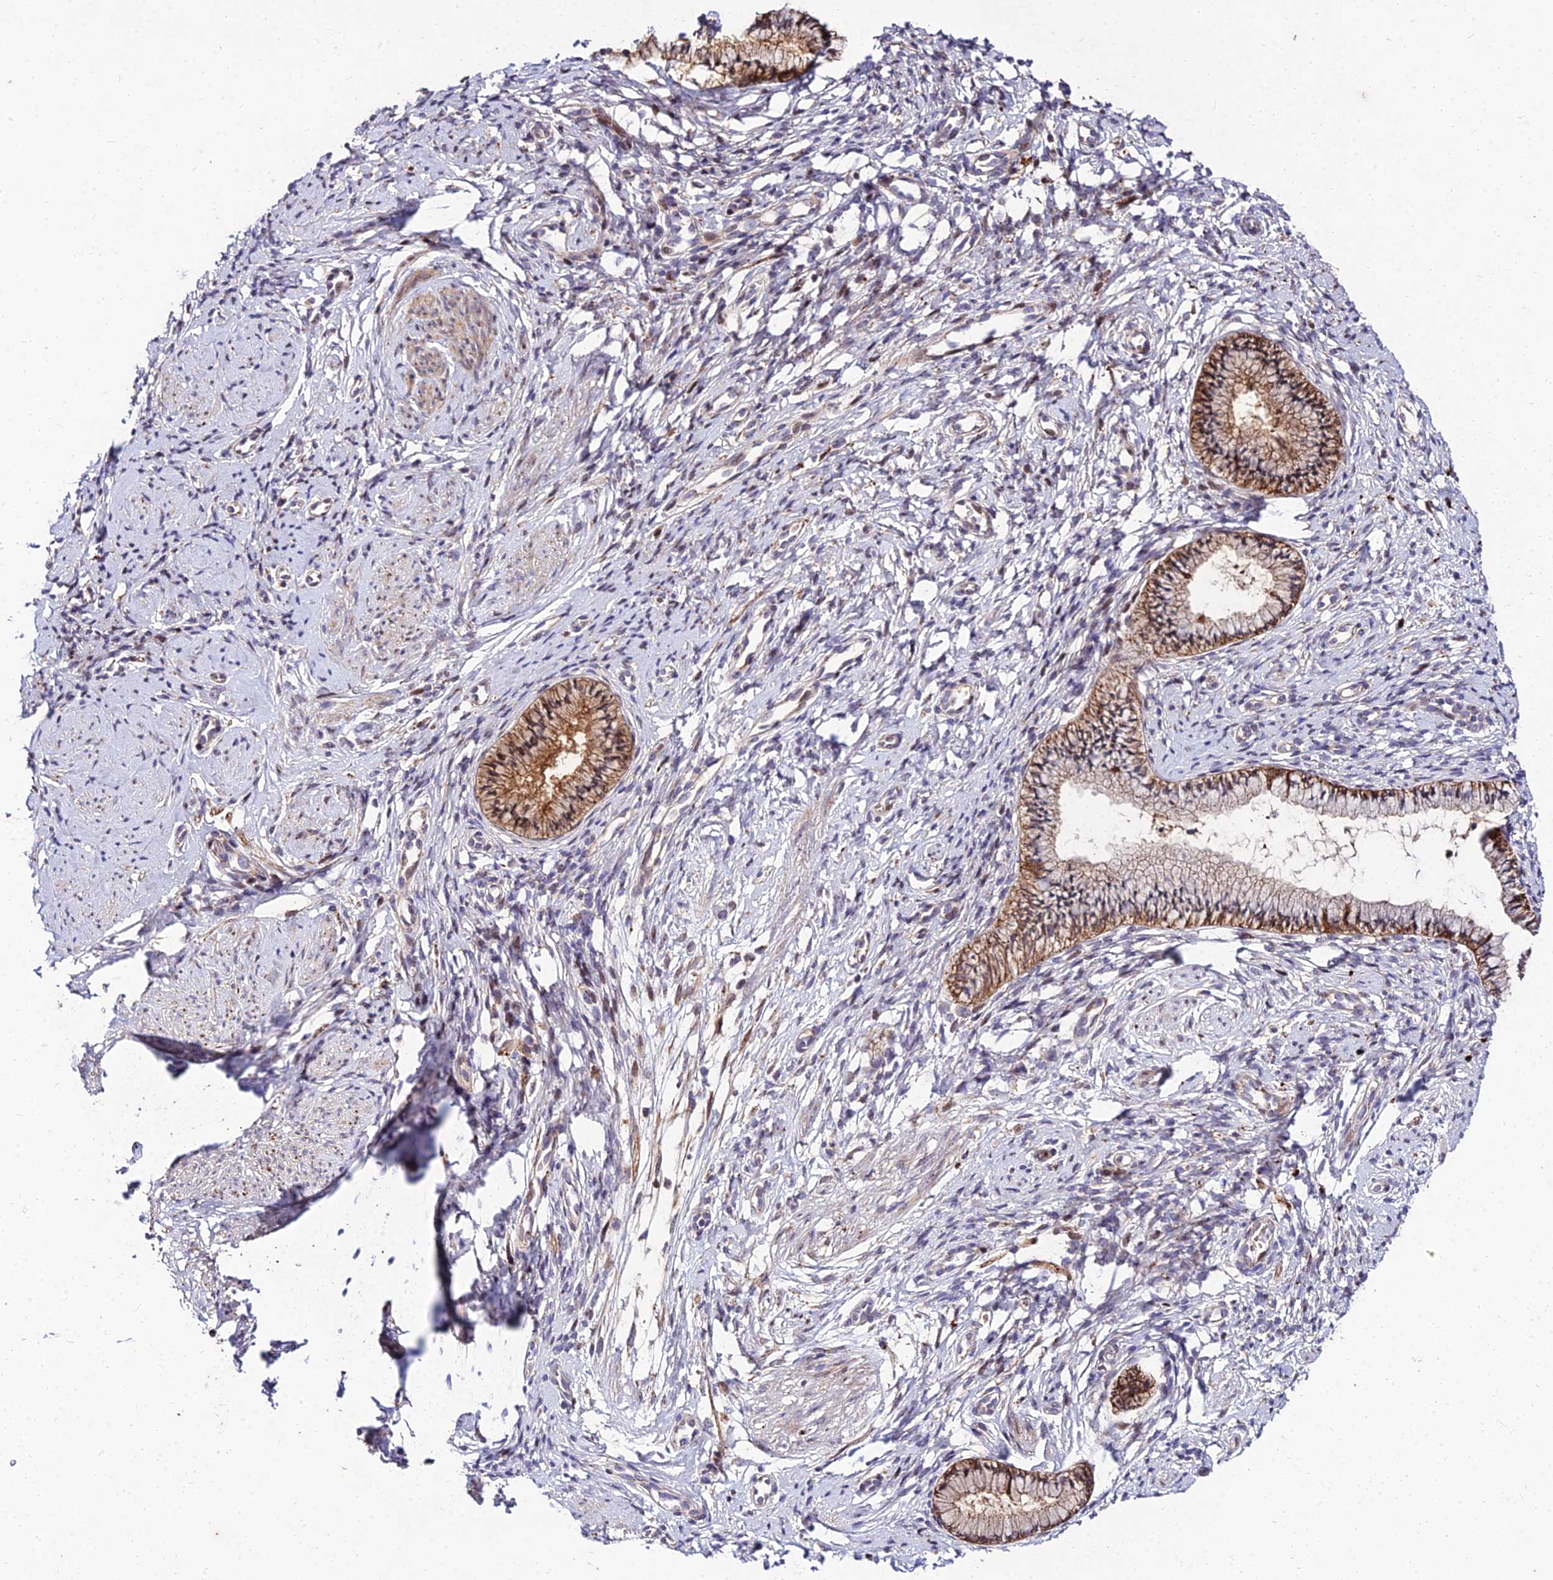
{"staining": {"intensity": "moderate", "quantity": ">75%", "location": "cytoplasmic/membranous"}, "tissue": "cervix", "cell_type": "Glandular cells", "image_type": "normal", "snomed": [{"axis": "morphology", "description": "Normal tissue, NOS"}, {"axis": "topography", "description": "Cervix"}], "caption": "There is medium levels of moderate cytoplasmic/membranous expression in glandular cells of normal cervix, as demonstrated by immunohistochemical staining (brown color).", "gene": "MKKS", "patient": {"sex": "female", "age": 57}}